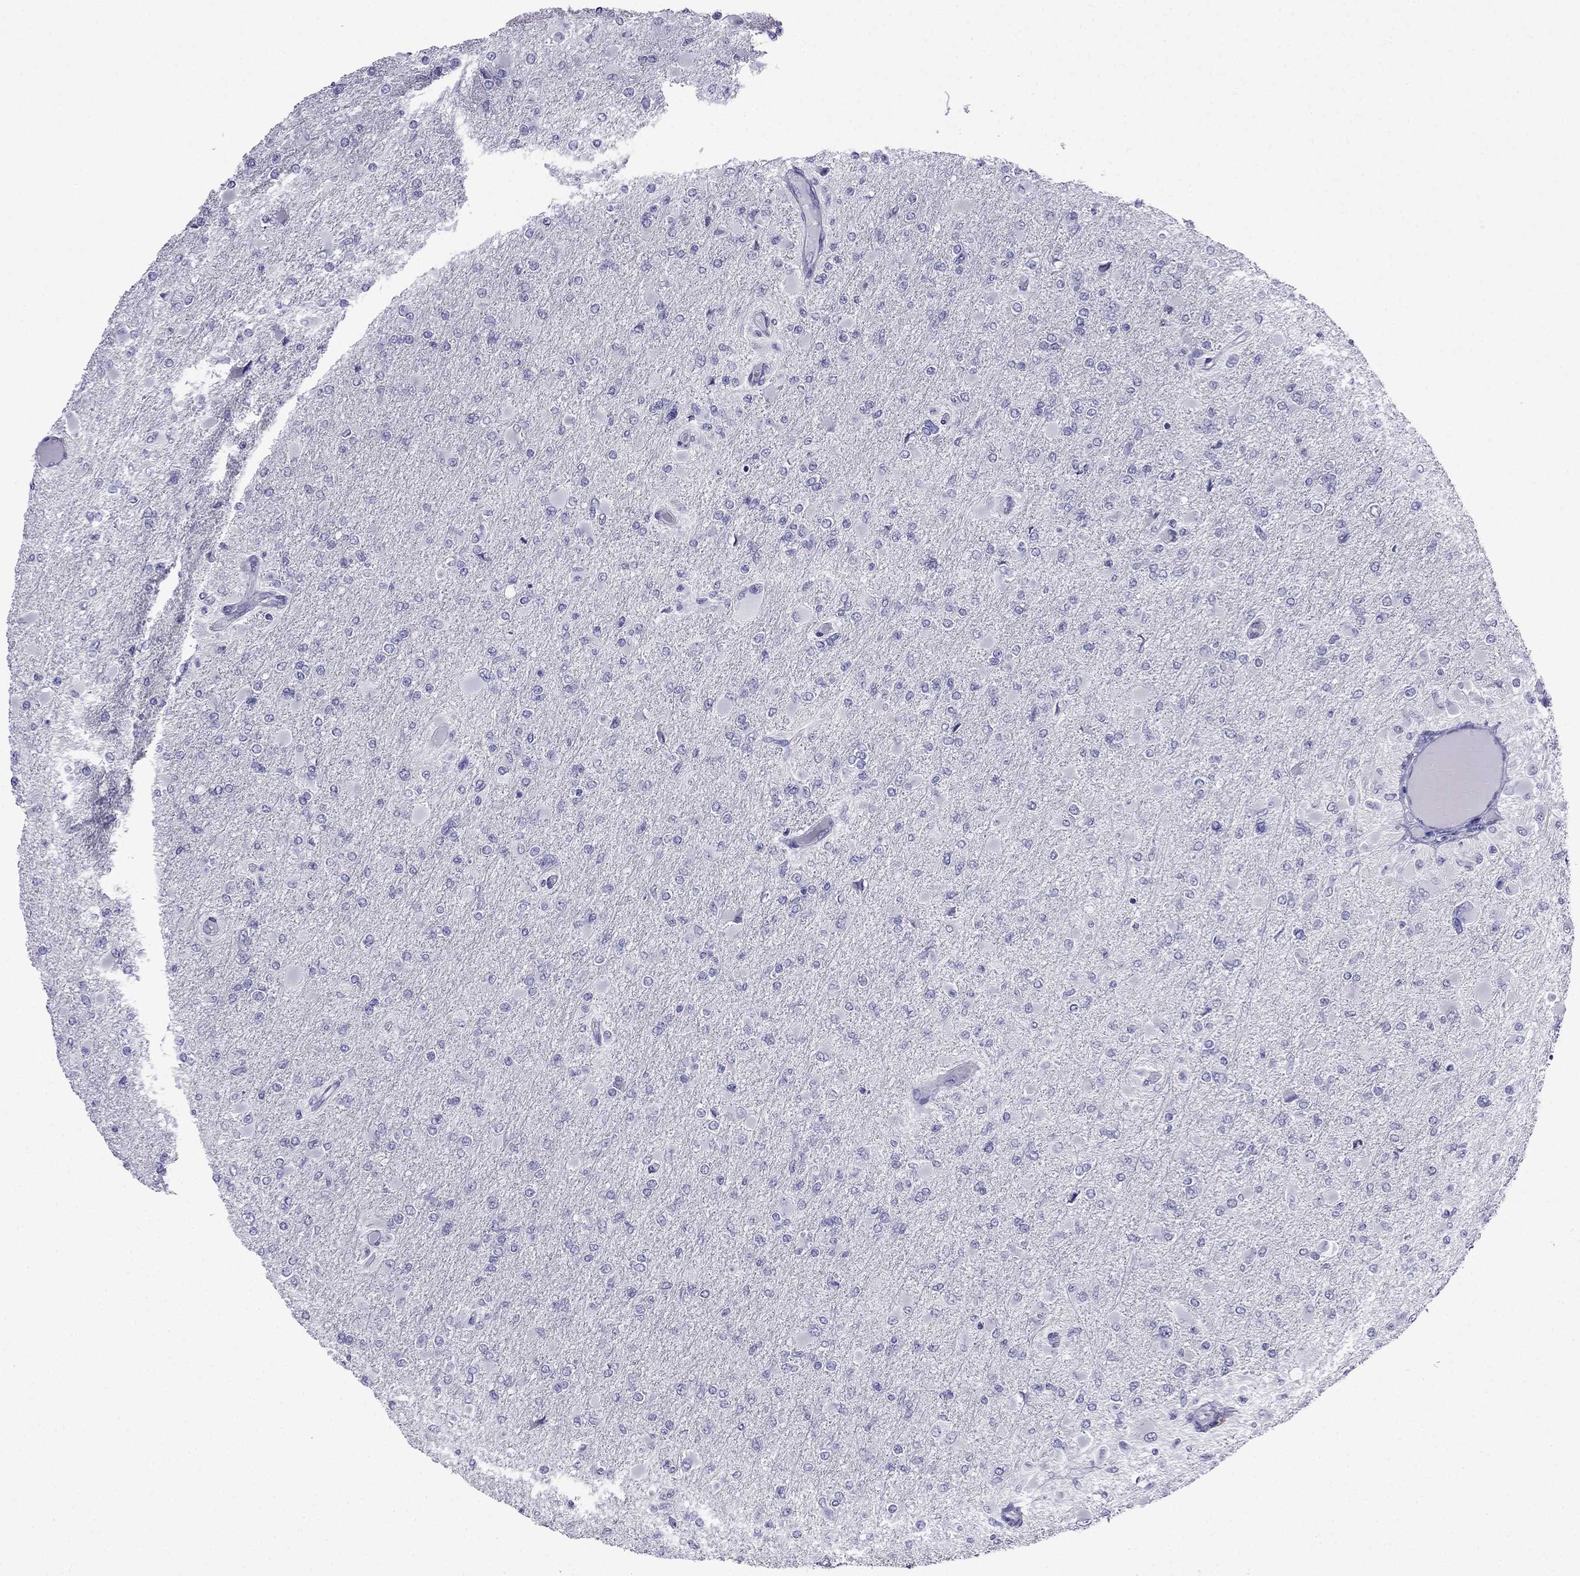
{"staining": {"intensity": "negative", "quantity": "none", "location": "none"}, "tissue": "glioma", "cell_type": "Tumor cells", "image_type": "cancer", "snomed": [{"axis": "morphology", "description": "Glioma, malignant, High grade"}, {"axis": "topography", "description": "Cerebral cortex"}], "caption": "Immunohistochemical staining of malignant glioma (high-grade) reveals no significant staining in tumor cells.", "gene": "MGP", "patient": {"sex": "female", "age": 36}}